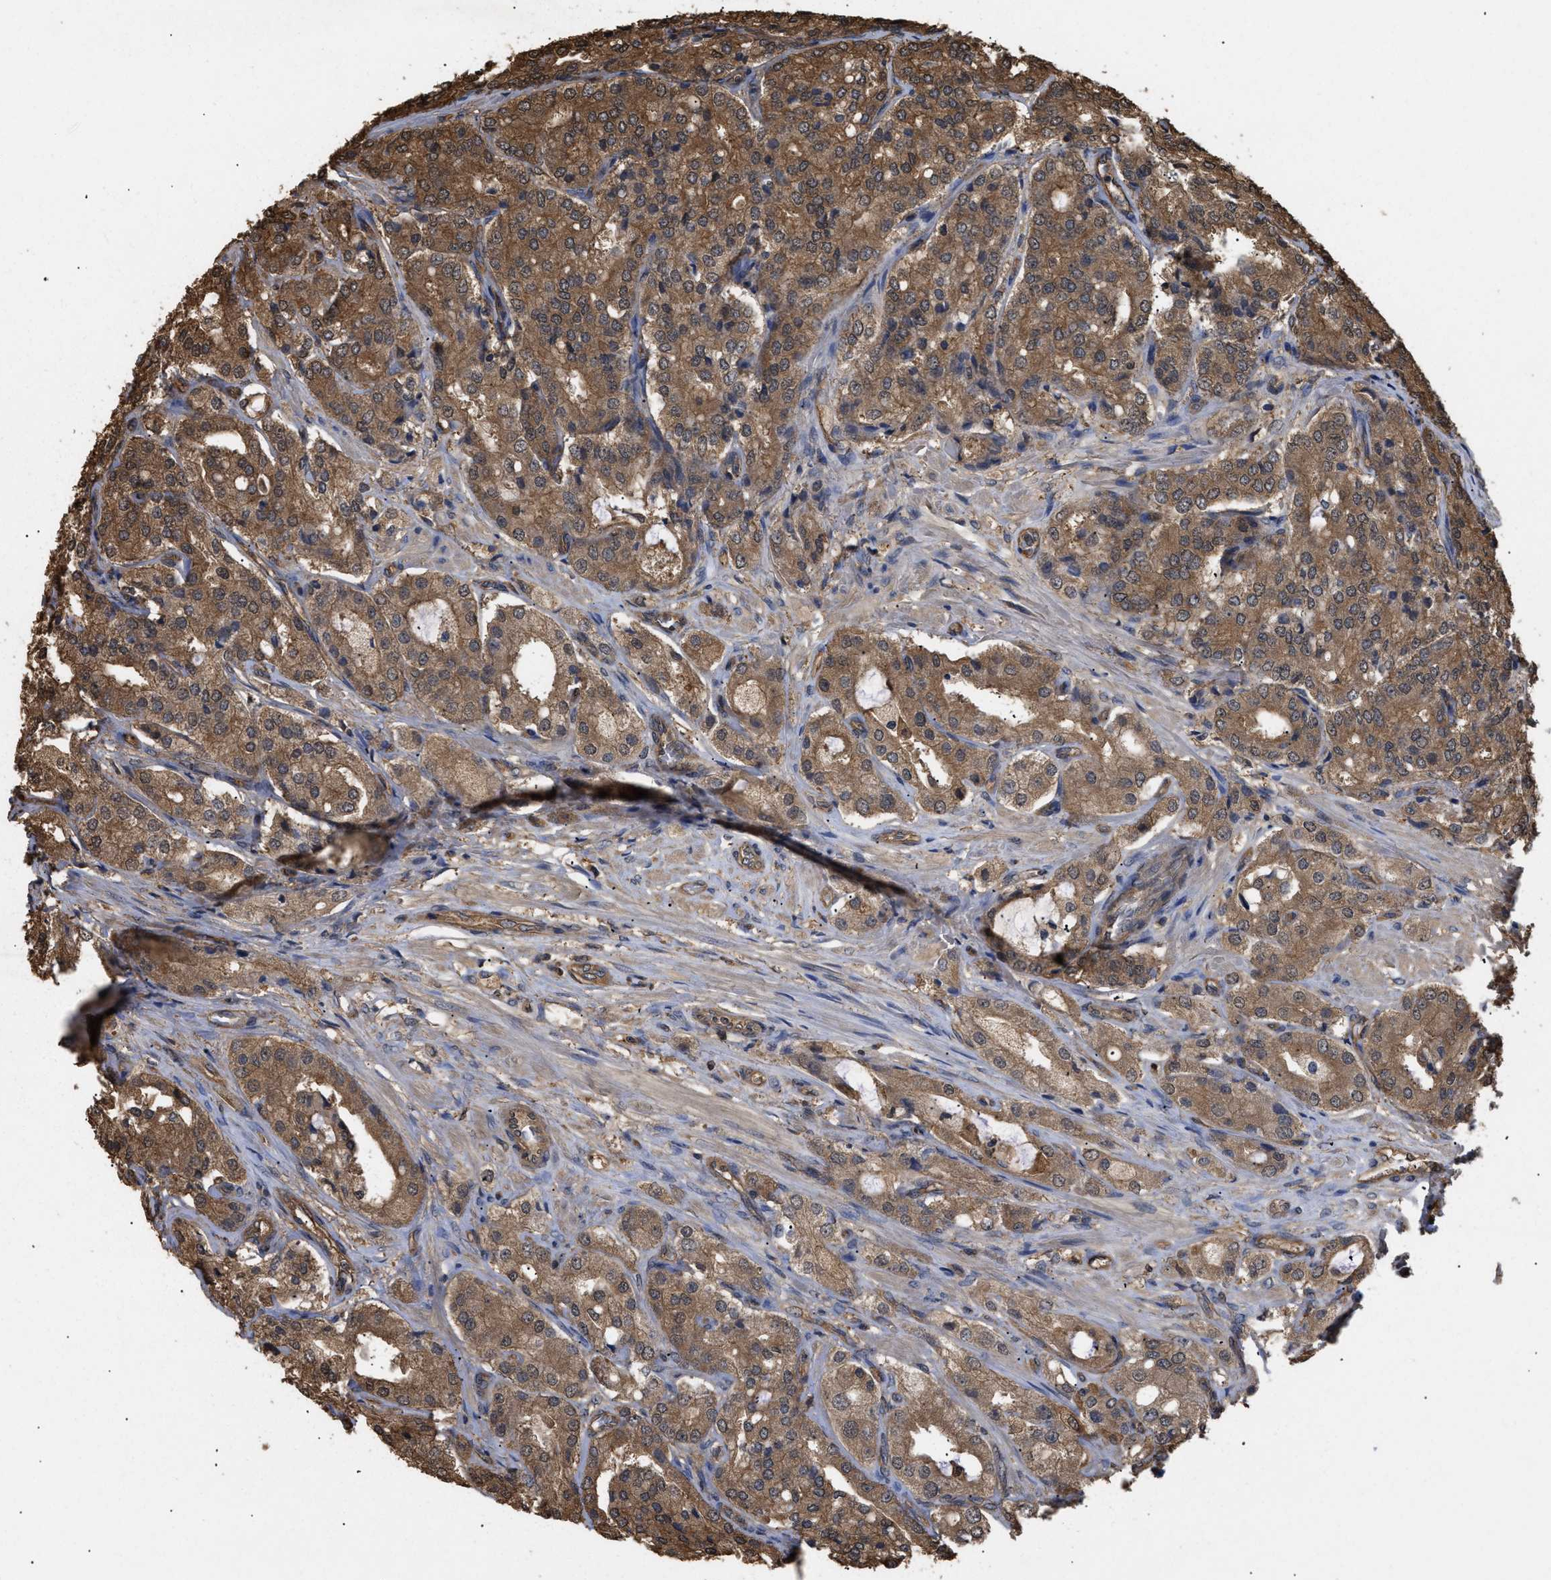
{"staining": {"intensity": "moderate", "quantity": ">75%", "location": "cytoplasmic/membranous"}, "tissue": "prostate cancer", "cell_type": "Tumor cells", "image_type": "cancer", "snomed": [{"axis": "morphology", "description": "Adenocarcinoma, High grade"}, {"axis": "topography", "description": "Prostate"}], "caption": "Immunohistochemical staining of human prostate cancer (adenocarcinoma (high-grade)) exhibits moderate cytoplasmic/membranous protein expression in about >75% of tumor cells.", "gene": "CALM1", "patient": {"sex": "male", "age": 65}}